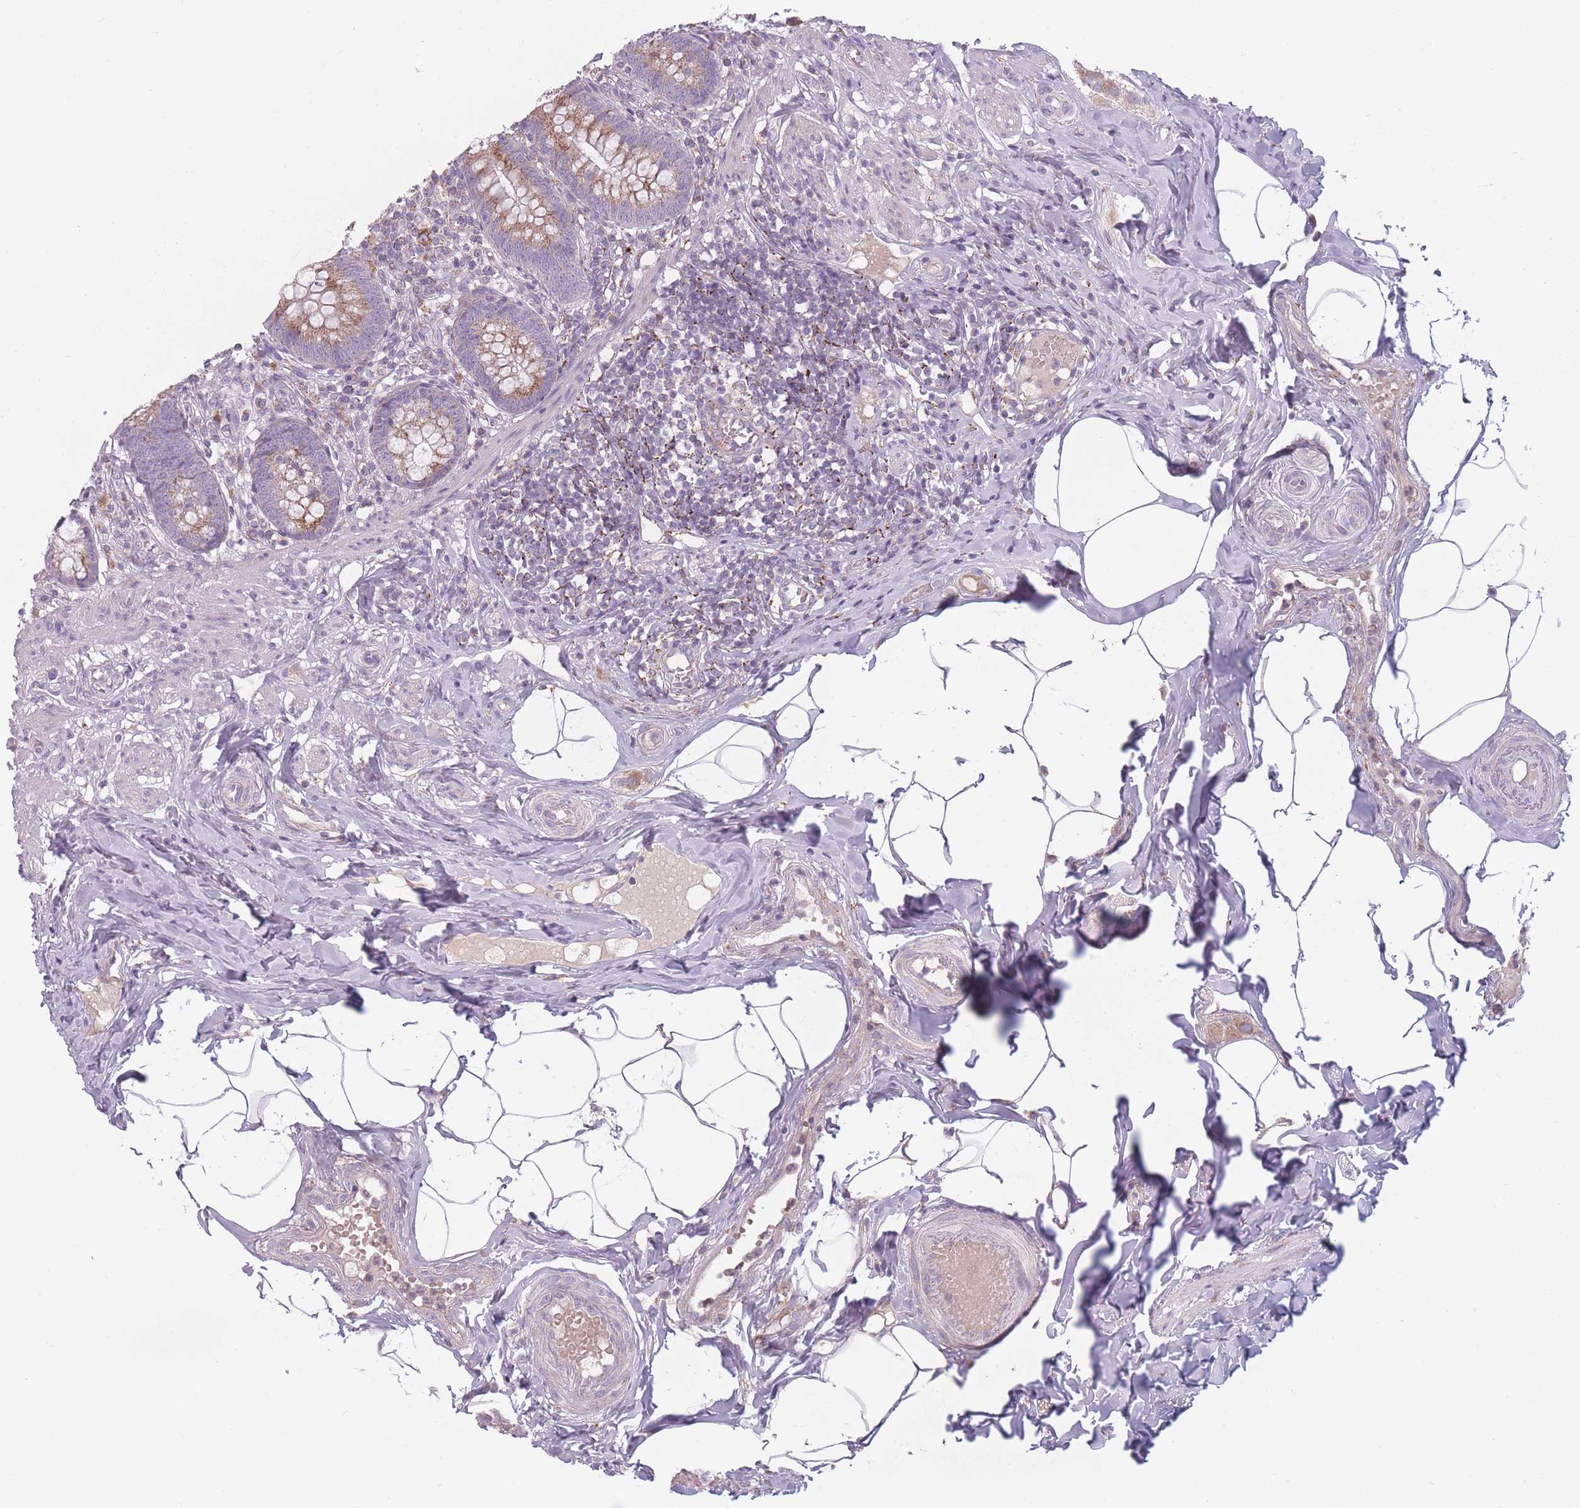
{"staining": {"intensity": "moderate", "quantity": ">75%", "location": "cytoplasmic/membranous"}, "tissue": "appendix", "cell_type": "Glandular cells", "image_type": "normal", "snomed": [{"axis": "morphology", "description": "Normal tissue, NOS"}, {"axis": "topography", "description": "Appendix"}], "caption": "This micrograph exhibits immunohistochemistry staining of normal human appendix, with medium moderate cytoplasmic/membranous staining in about >75% of glandular cells.", "gene": "PEX11B", "patient": {"sex": "male", "age": 55}}